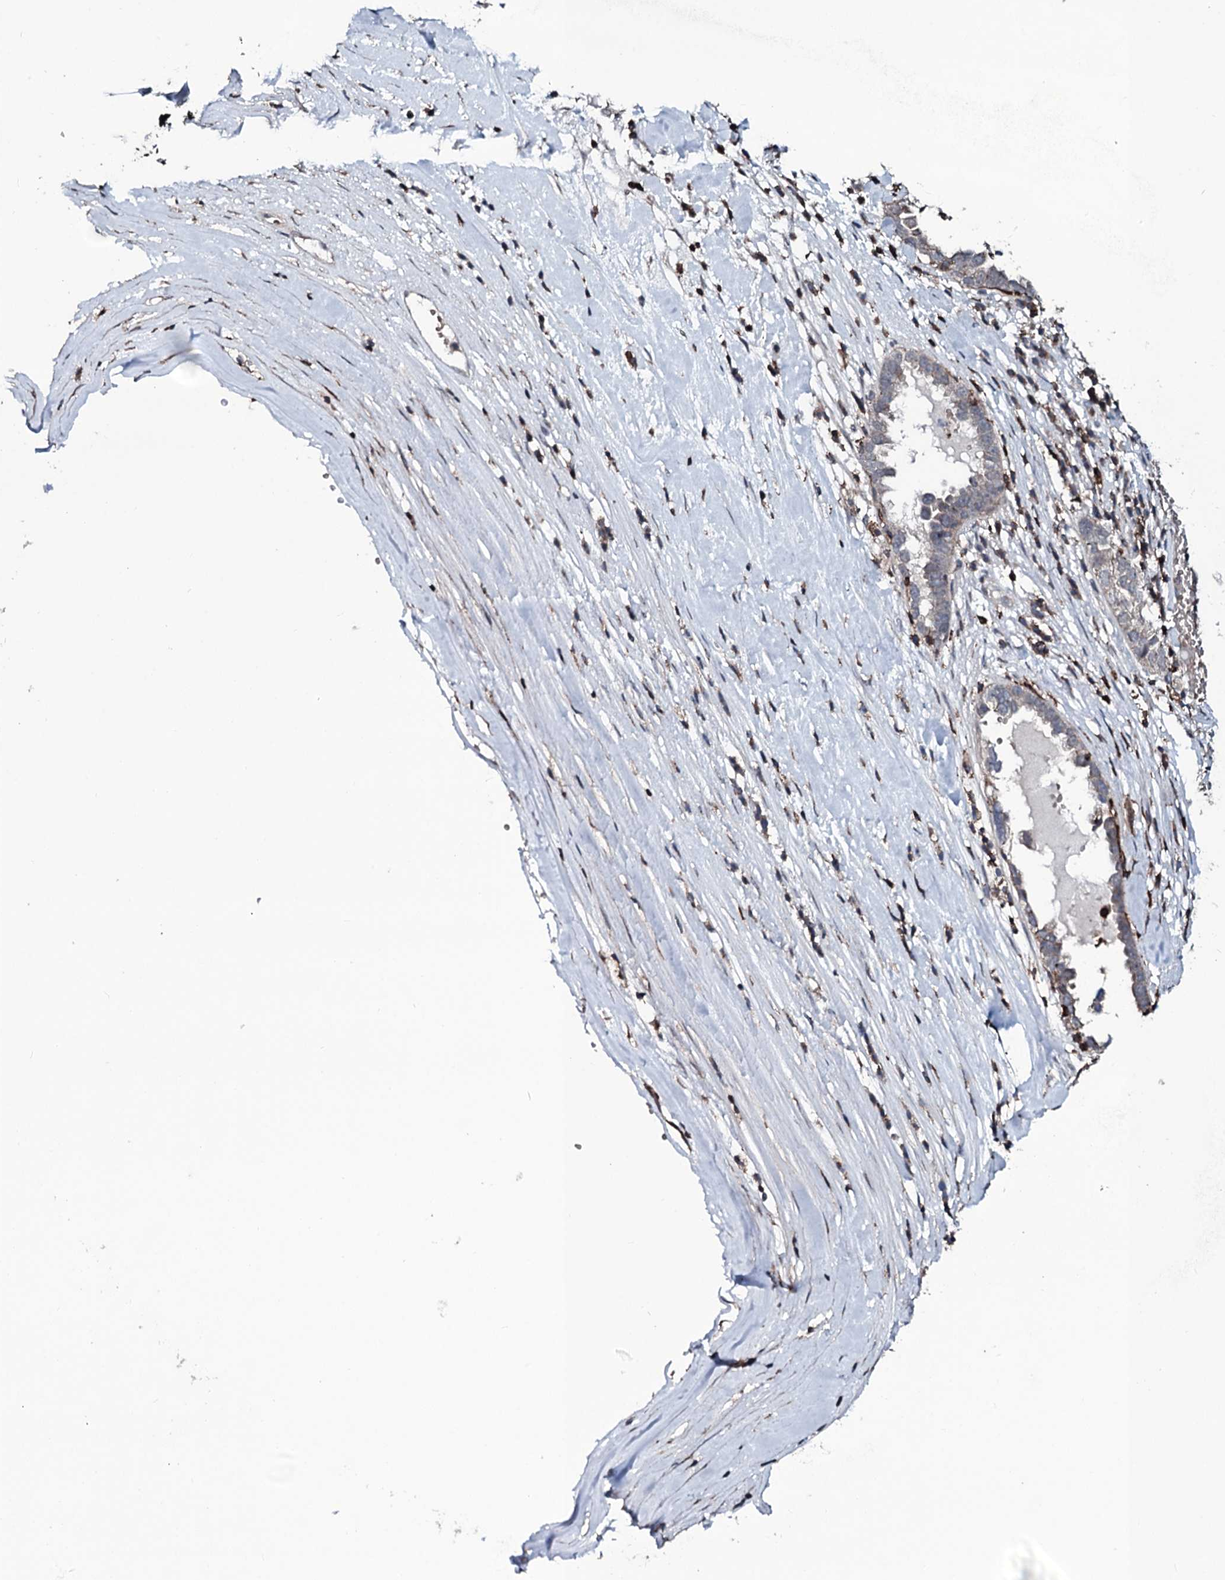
{"staining": {"intensity": "negative", "quantity": "none", "location": "none"}, "tissue": "ovarian cancer", "cell_type": "Tumor cells", "image_type": "cancer", "snomed": [{"axis": "morphology", "description": "Carcinoma, endometroid"}, {"axis": "topography", "description": "Ovary"}], "caption": "This image is of ovarian cancer (endometroid carcinoma) stained with immunohistochemistry to label a protein in brown with the nuclei are counter-stained blue. There is no expression in tumor cells. (DAB immunohistochemistry (IHC) visualized using brightfield microscopy, high magnification).", "gene": "OGFOD2", "patient": {"sex": "female", "age": 62}}